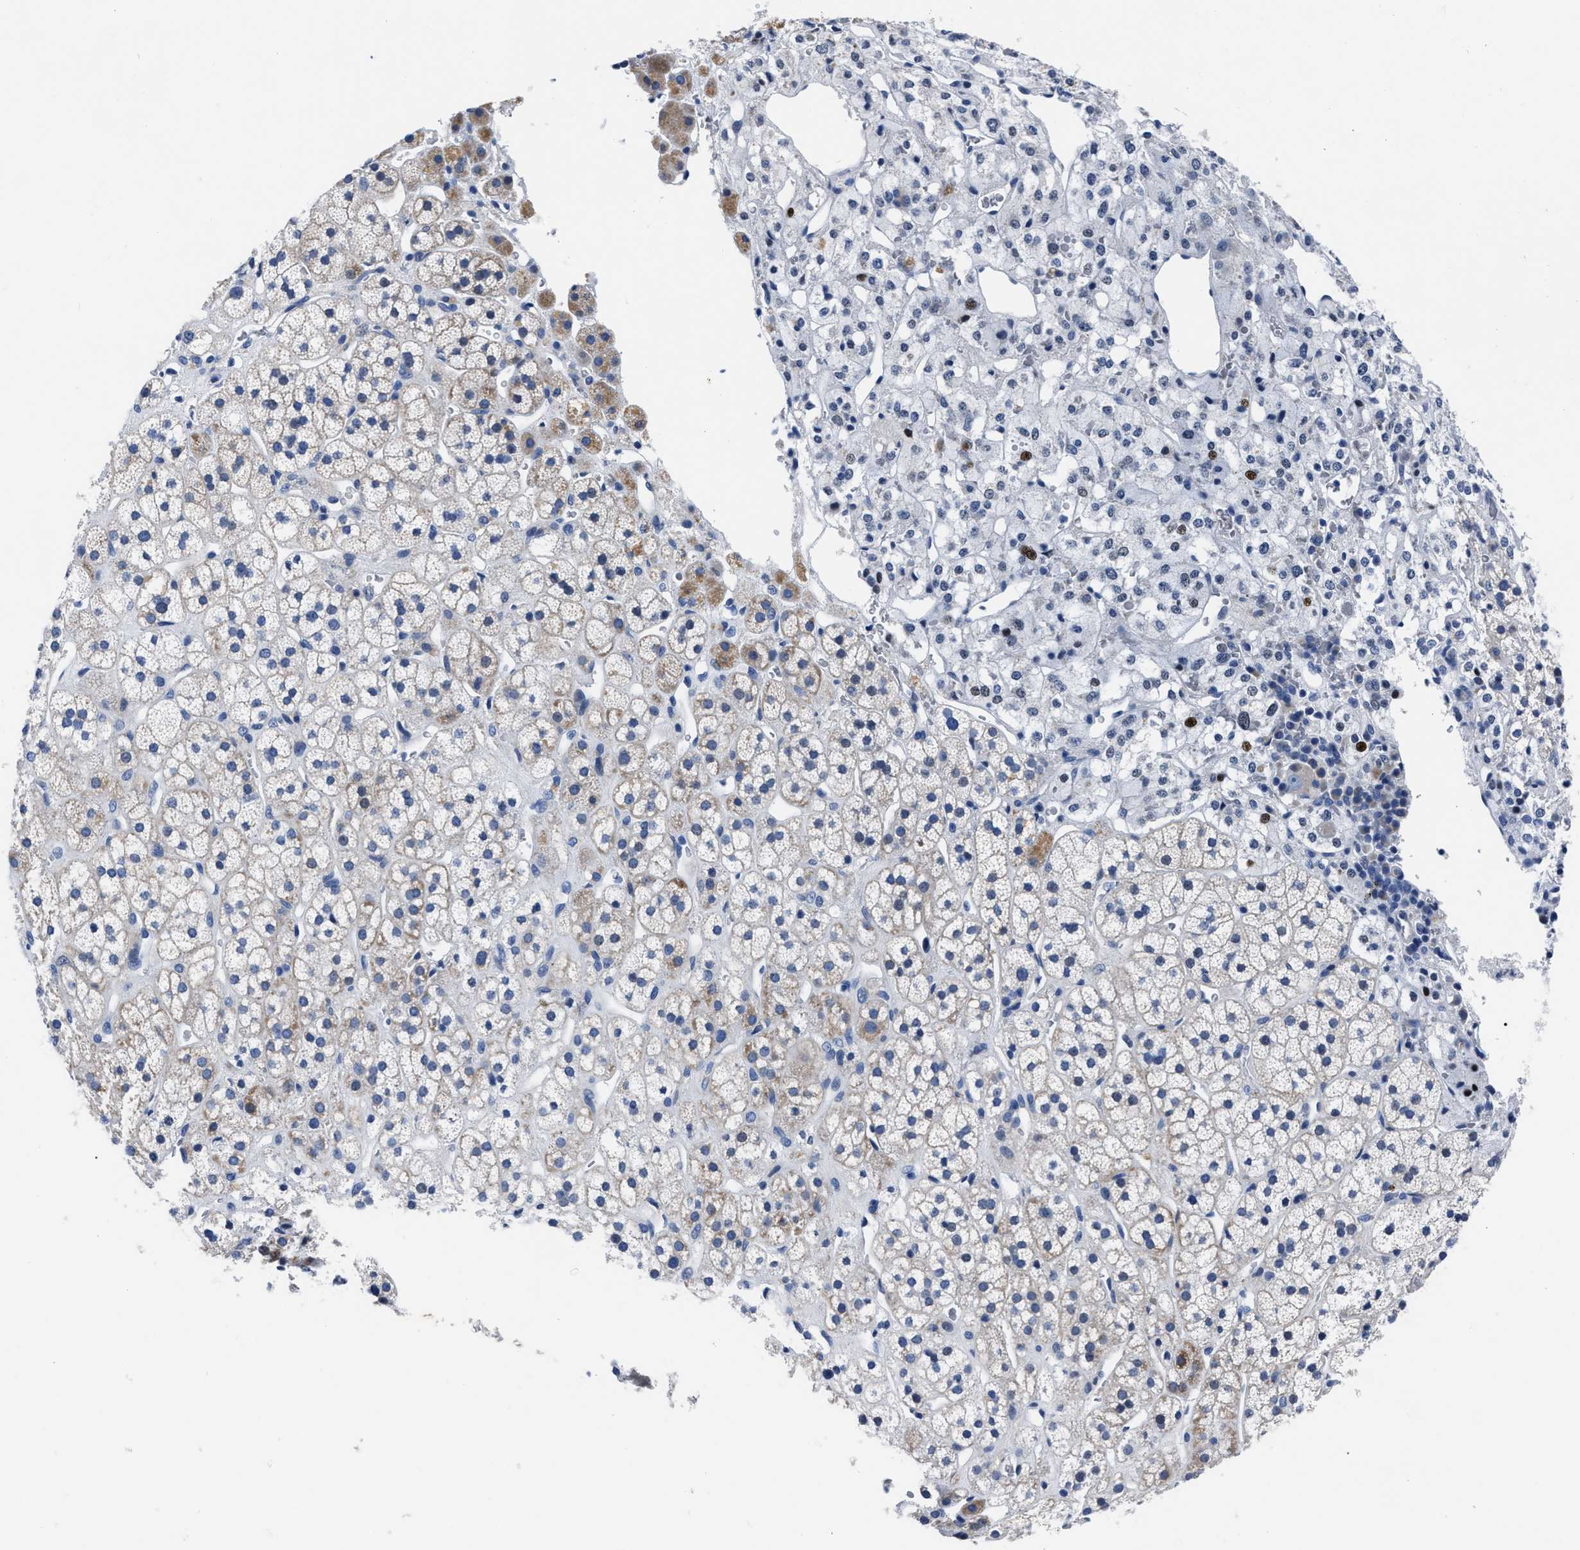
{"staining": {"intensity": "moderate", "quantity": "<25%", "location": "cytoplasmic/membranous,nuclear"}, "tissue": "adrenal gland", "cell_type": "Glandular cells", "image_type": "normal", "snomed": [{"axis": "morphology", "description": "Normal tissue, NOS"}, {"axis": "topography", "description": "Adrenal gland"}], "caption": "A low amount of moderate cytoplasmic/membranous,nuclear positivity is present in approximately <25% of glandular cells in unremarkable adrenal gland.", "gene": "MOV10L1", "patient": {"sex": "male", "age": 56}}